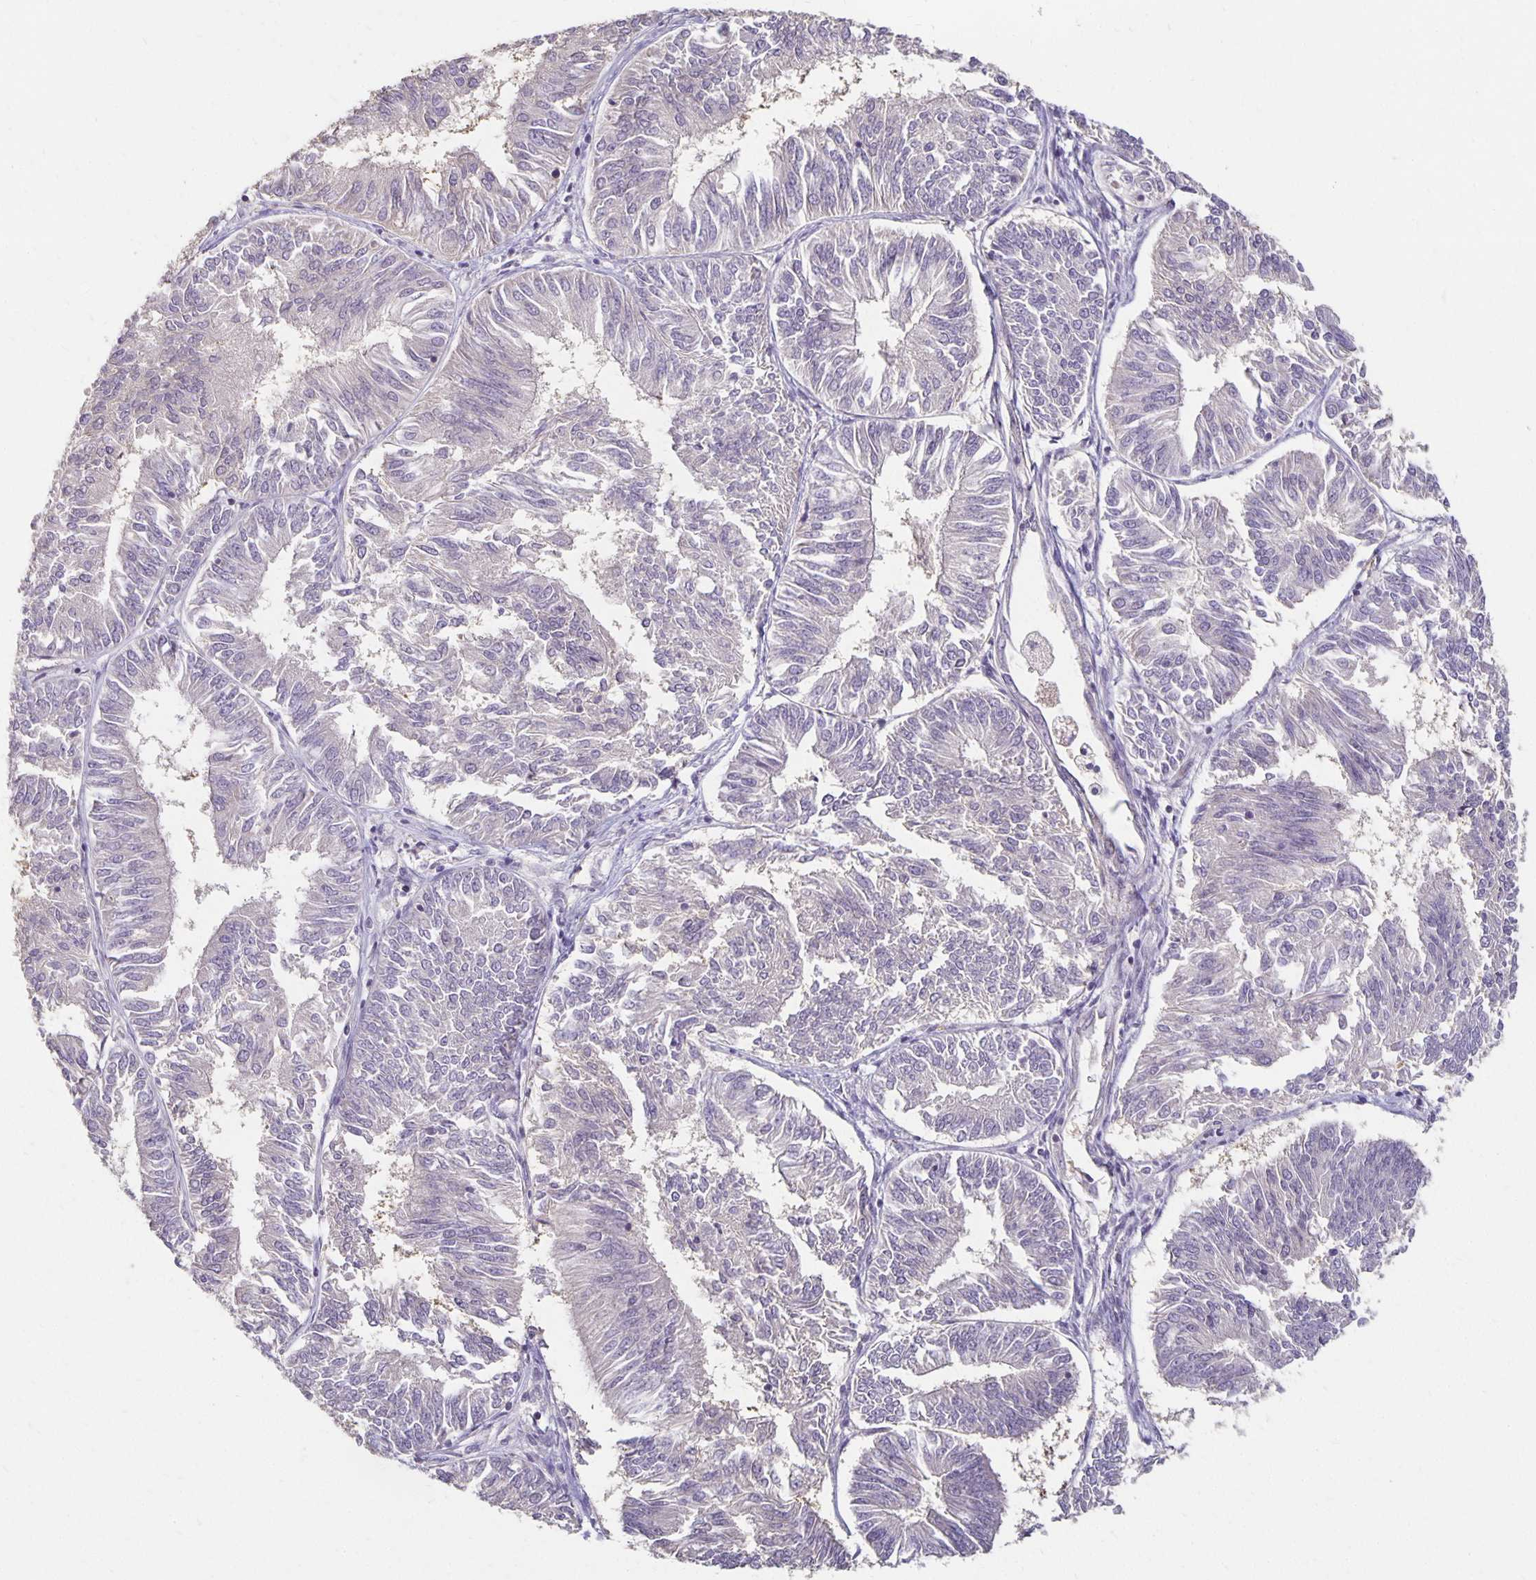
{"staining": {"intensity": "negative", "quantity": "none", "location": "none"}, "tissue": "endometrial cancer", "cell_type": "Tumor cells", "image_type": "cancer", "snomed": [{"axis": "morphology", "description": "Adenocarcinoma, NOS"}, {"axis": "topography", "description": "Endometrium"}], "caption": "Micrograph shows no protein positivity in tumor cells of adenocarcinoma (endometrial) tissue.", "gene": "CST6", "patient": {"sex": "female", "age": 58}}